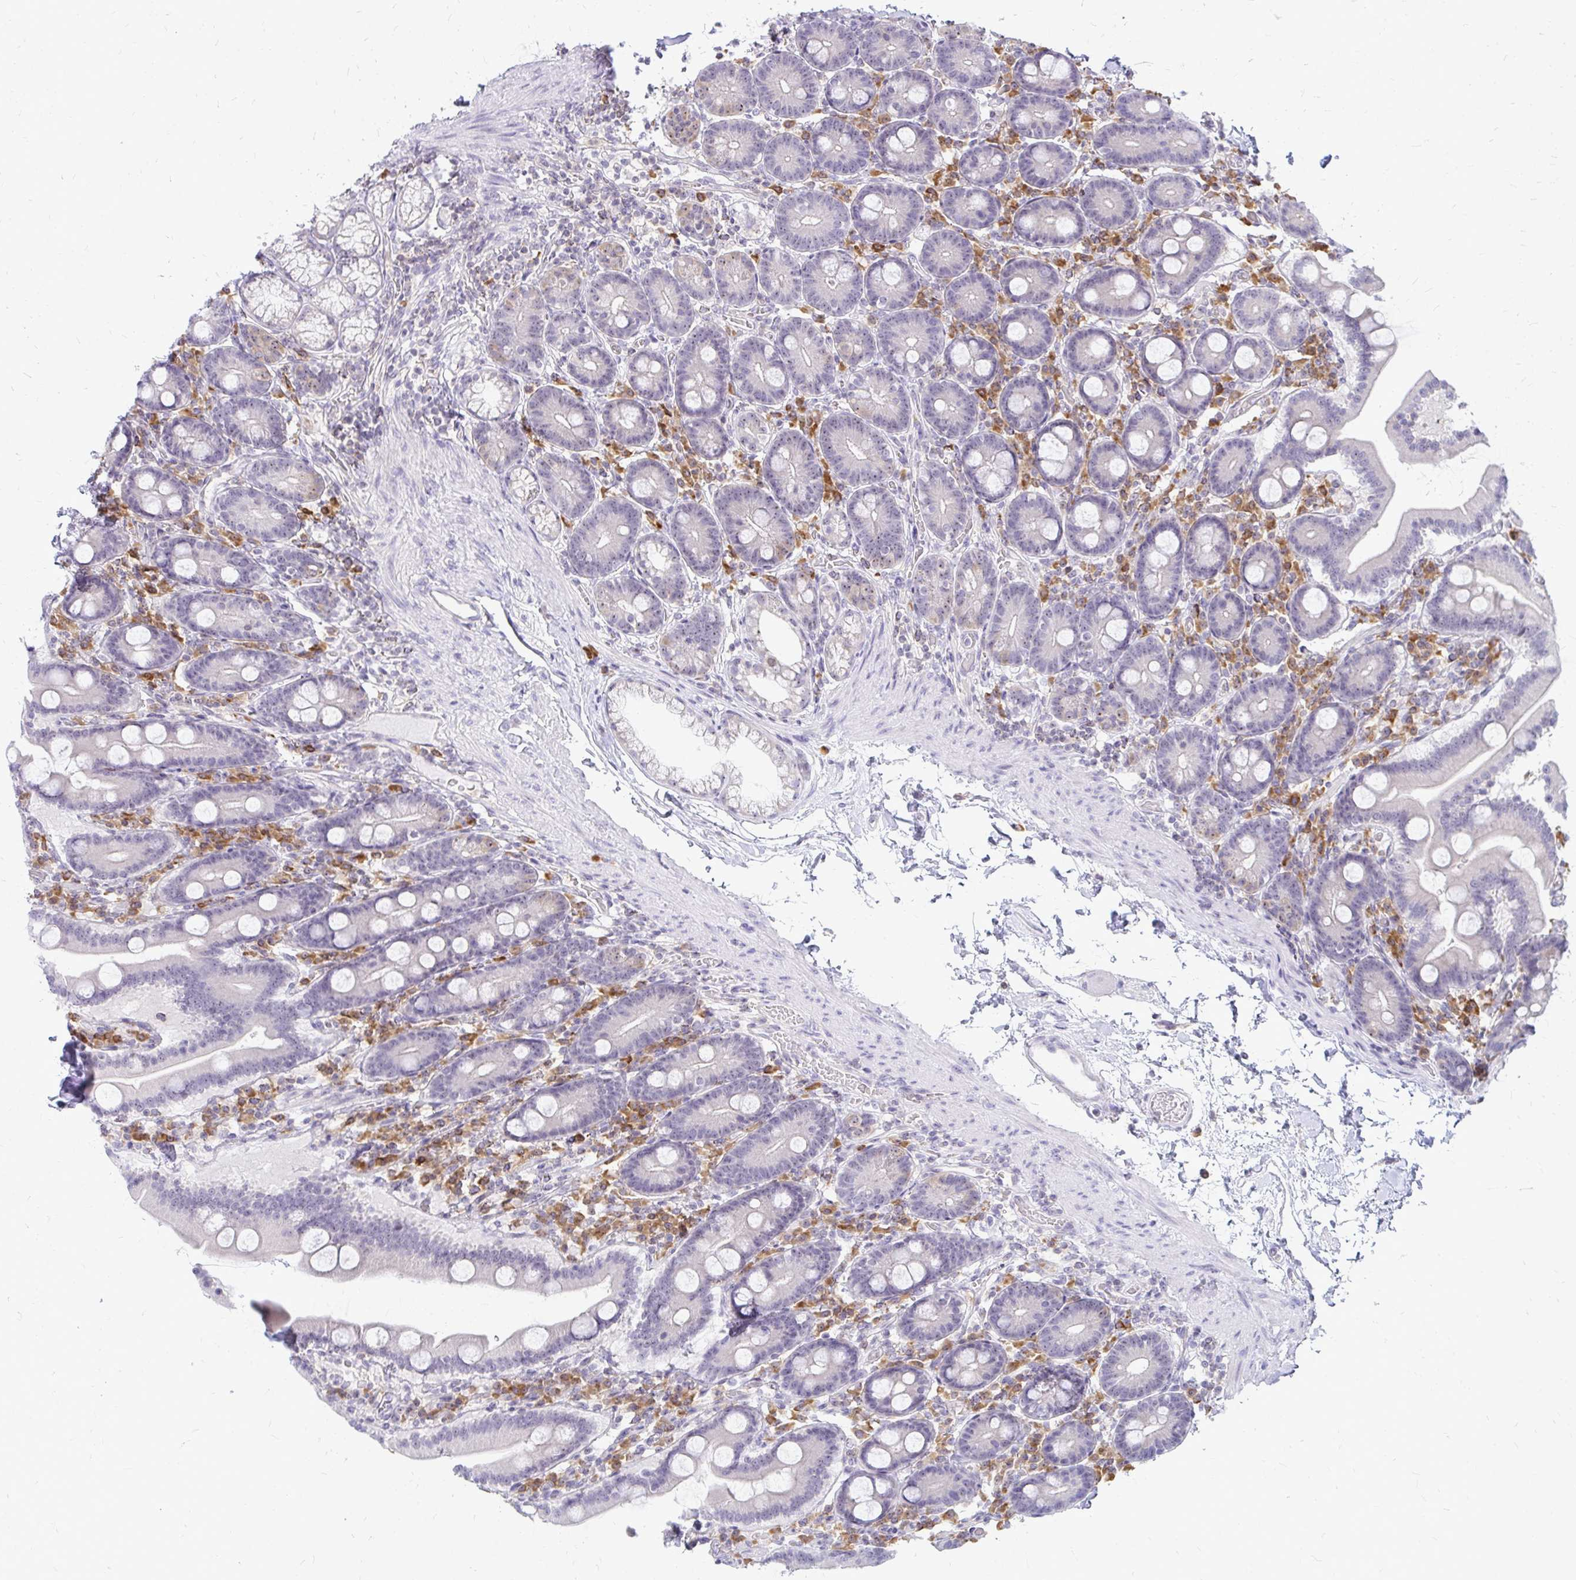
{"staining": {"intensity": "weak", "quantity": "<25%", "location": "cytoplasmic/membranous"}, "tissue": "duodenum", "cell_type": "Glandular cells", "image_type": "normal", "snomed": [{"axis": "morphology", "description": "Normal tissue, NOS"}, {"axis": "topography", "description": "Duodenum"}], "caption": "Unremarkable duodenum was stained to show a protein in brown. There is no significant staining in glandular cells.", "gene": "FAM9A", "patient": {"sex": "male", "age": 55}}